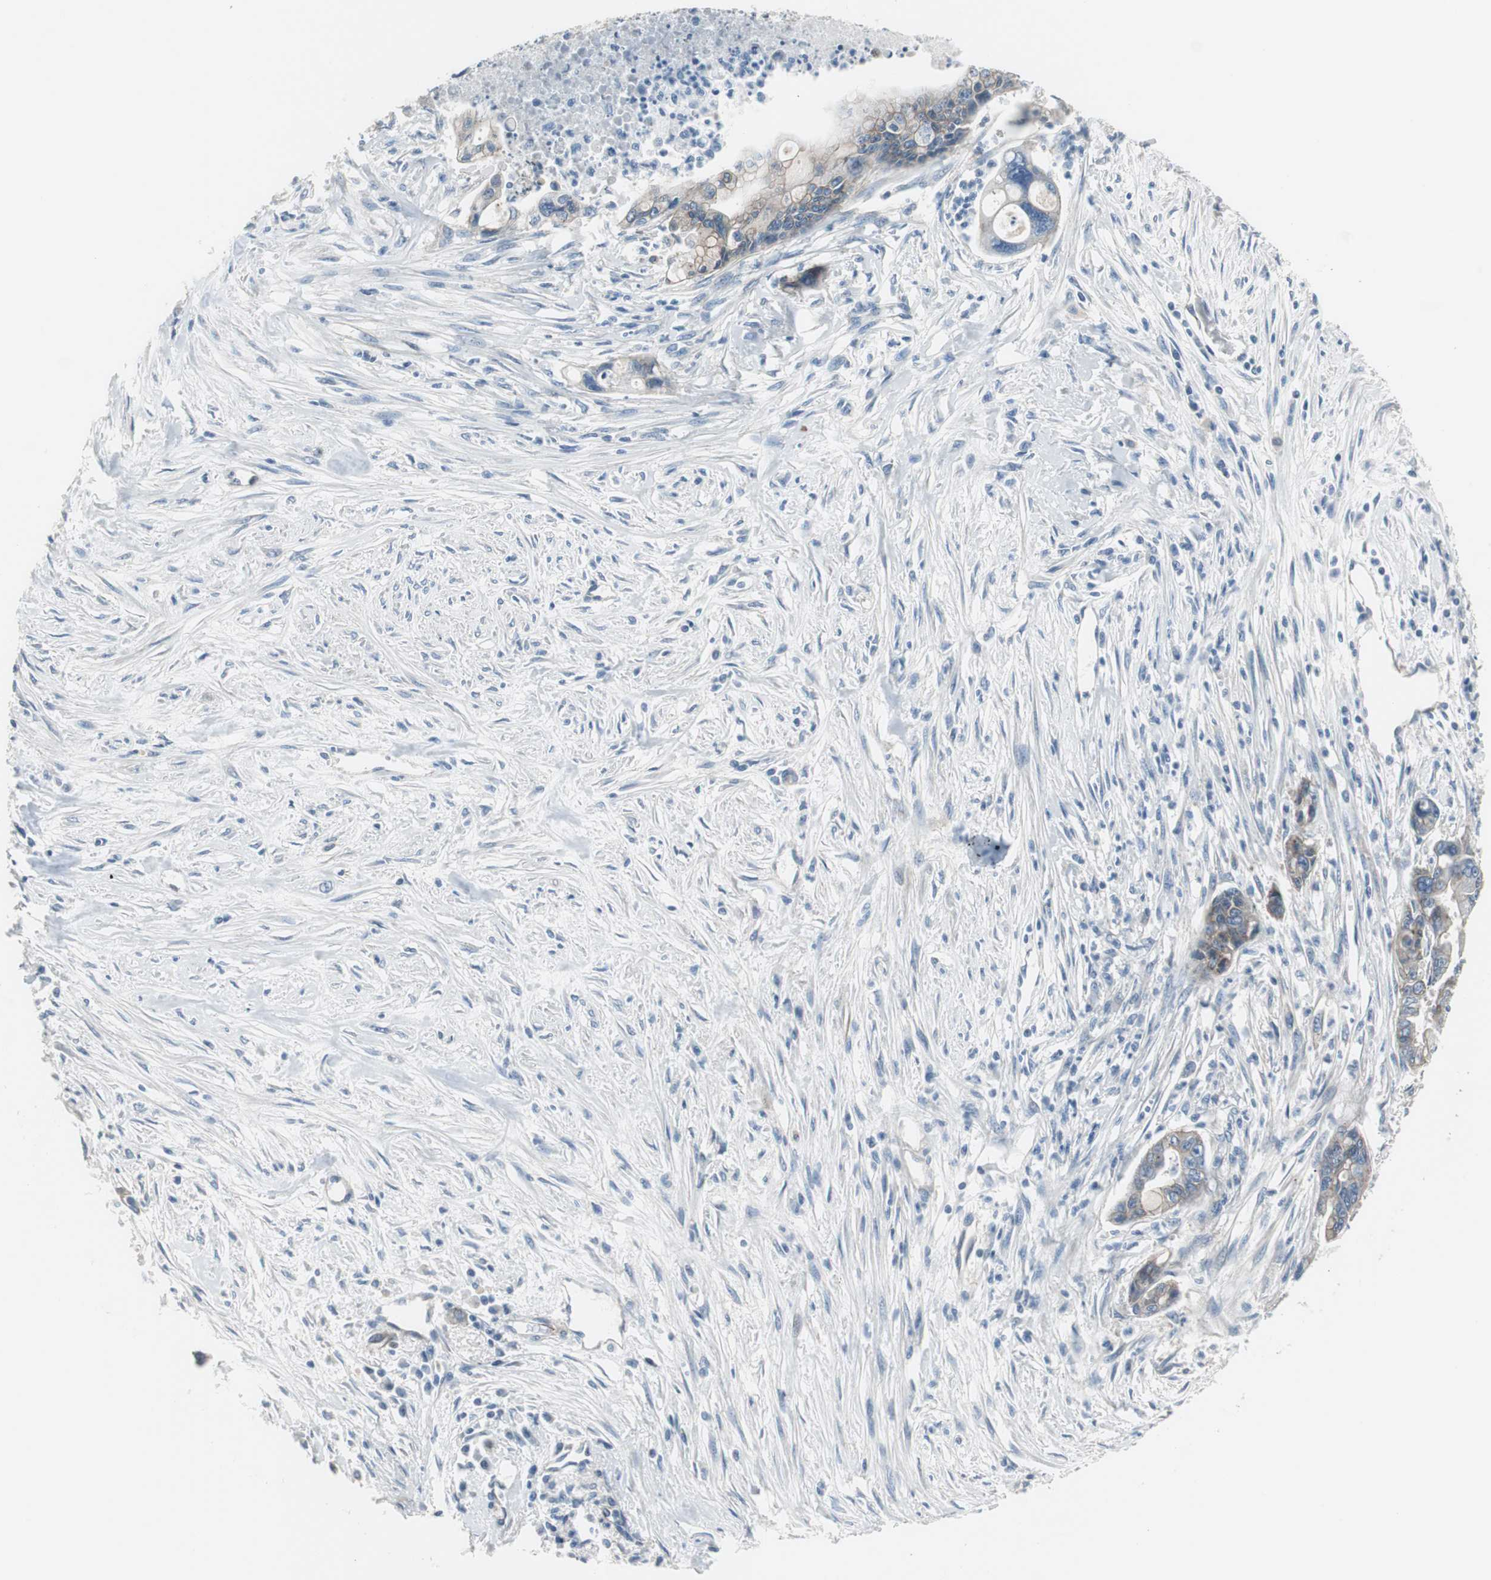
{"staining": {"intensity": "moderate", "quantity": ">75%", "location": "cytoplasmic/membranous"}, "tissue": "pancreatic cancer", "cell_type": "Tumor cells", "image_type": "cancer", "snomed": [{"axis": "morphology", "description": "Adenocarcinoma, NOS"}, {"axis": "topography", "description": "Pancreas"}], "caption": "Approximately >75% of tumor cells in human pancreatic cancer display moderate cytoplasmic/membranous protein staining as visualized by brown immunohistochemical staining.", "gene": "STXBP4", "patient": {"sex": "male", "age": 70}}